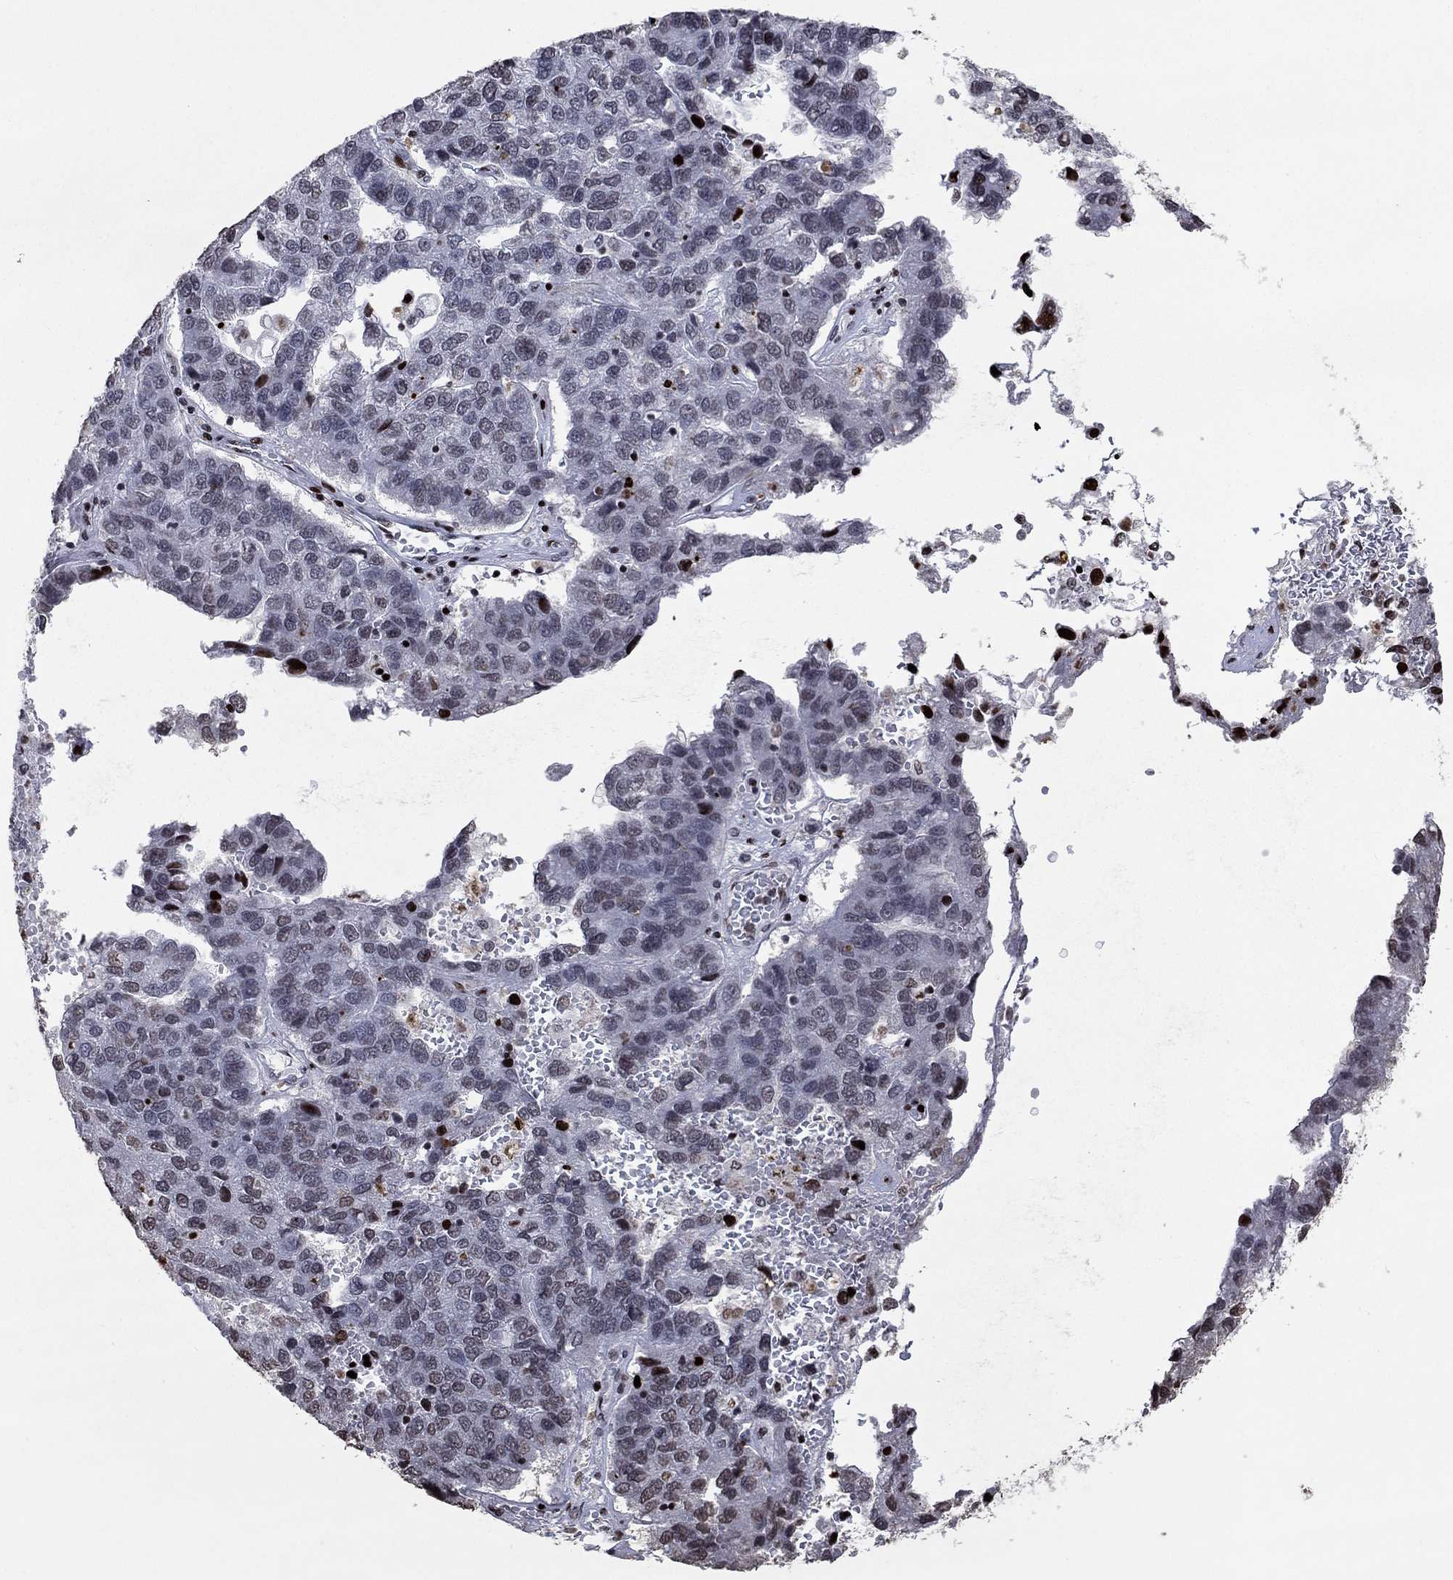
{"staining": {"intensity": "negative", "quantity": "none", "location": "none"}, "tissue": "pancreatic cancer", "cell_type": "Tumor cells", "image_type": "cancer", "snomed": [{"axis": "morphology", "description": "Adenocarcinoma, NOS"}, {"axis": "topography", "description": "Pancreas"}], "caption": "Adenocarcinoma (pancreatic) was stained to show a protein in brown. There is no significant staining in tumor cells. (DAB (3,3'-diaminobenzidine) immunohistochemistry (IHC) with hematoxylin counter stain).", "gene": "SRSF3", "patient": {"sex": "female", "age": 61}}